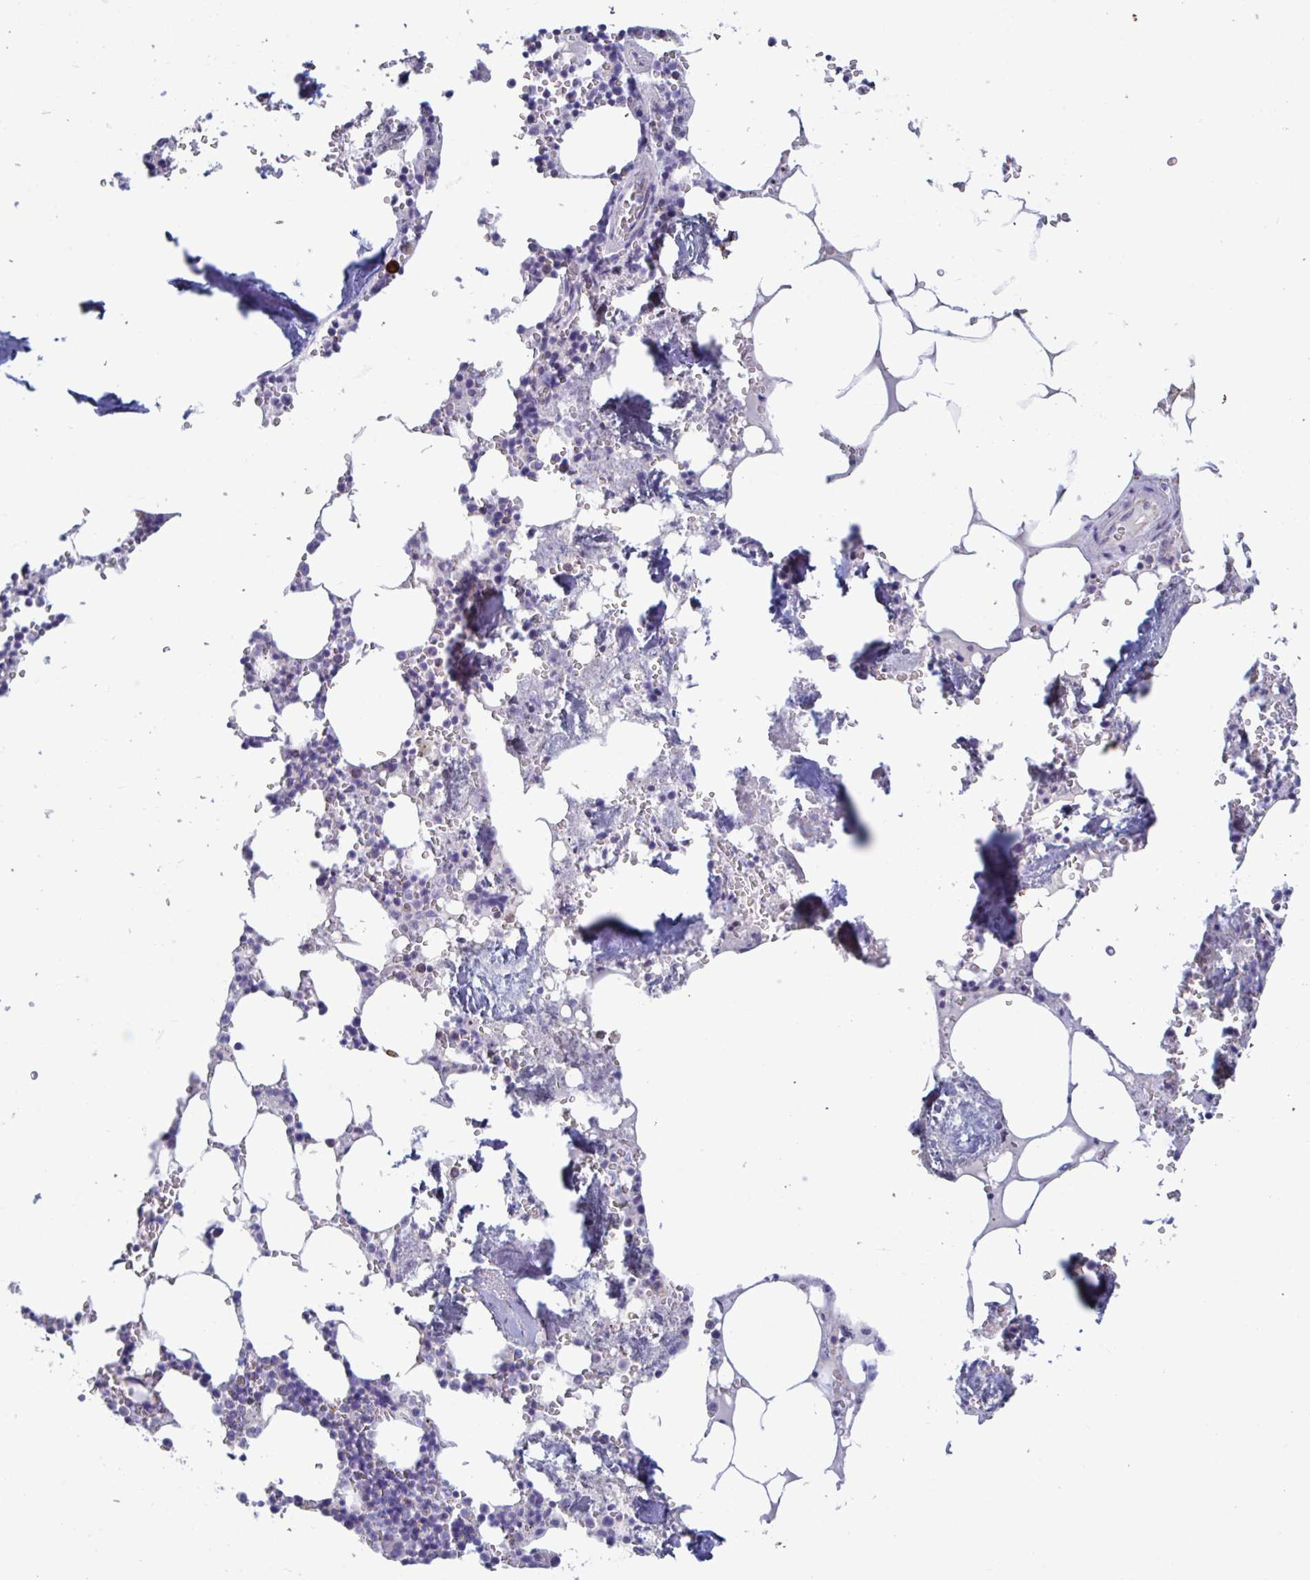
{"staining": {"intensity": "negative", "quantity": "none", "location": "none"}, "tissue": "bone marrow", "cell_type": "Hematopoietic cells", "image_type": "normal", "snomed": [{"axis": "morphology", "description": "Normal tissue, NOS"}, {"axis": "topography", "description": "Bone marrow"}], "caption": "This is an immunohistochemistry photomicrograph of unremarkable bone marrow. There is no positivity in hematopoietic cells.", "gene": "BCAT2", "patient": {"sex": "male", "age": 54}}